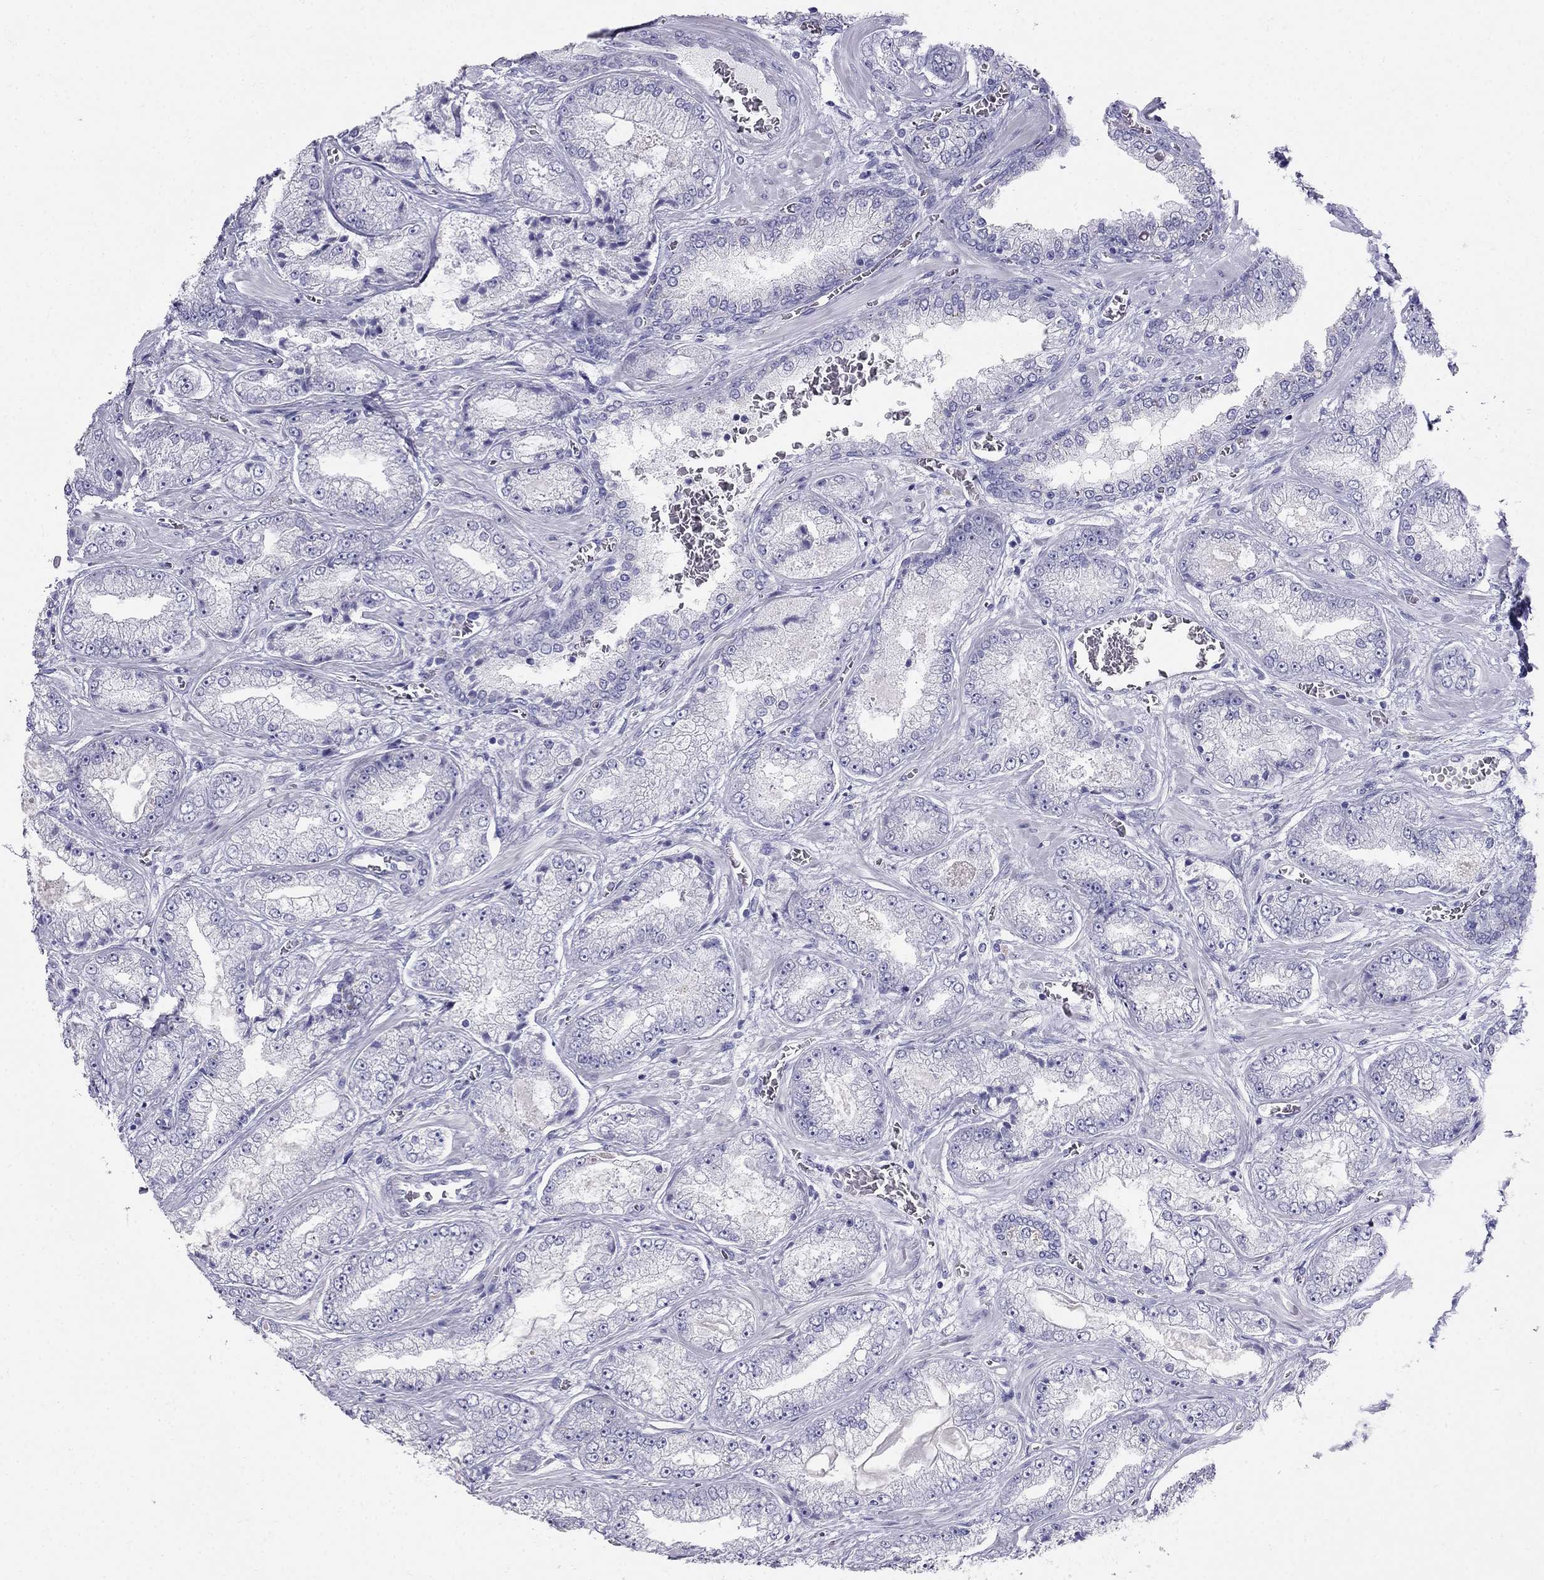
{"staining": {"intensity": "negative", "quantity": "none", "location": "none"}, "tissue": "prostate cancer", "cell_type": "Tumor cells", "image_type": "cancer", "snomed": [{"axis": "morphology", "description": "Adenocarcinoma, Low grade"}, {"axis": "topography", "description": "Prostate"}], "caption": "Immunohistochemistry histopathology image of prostate adenocarcinoma (low-grade) stained for a protein (brown), which demonstrates no staining in tumor cells.", "gene": "RFLNA", "patient": {"sex": "male", "age": 57}}